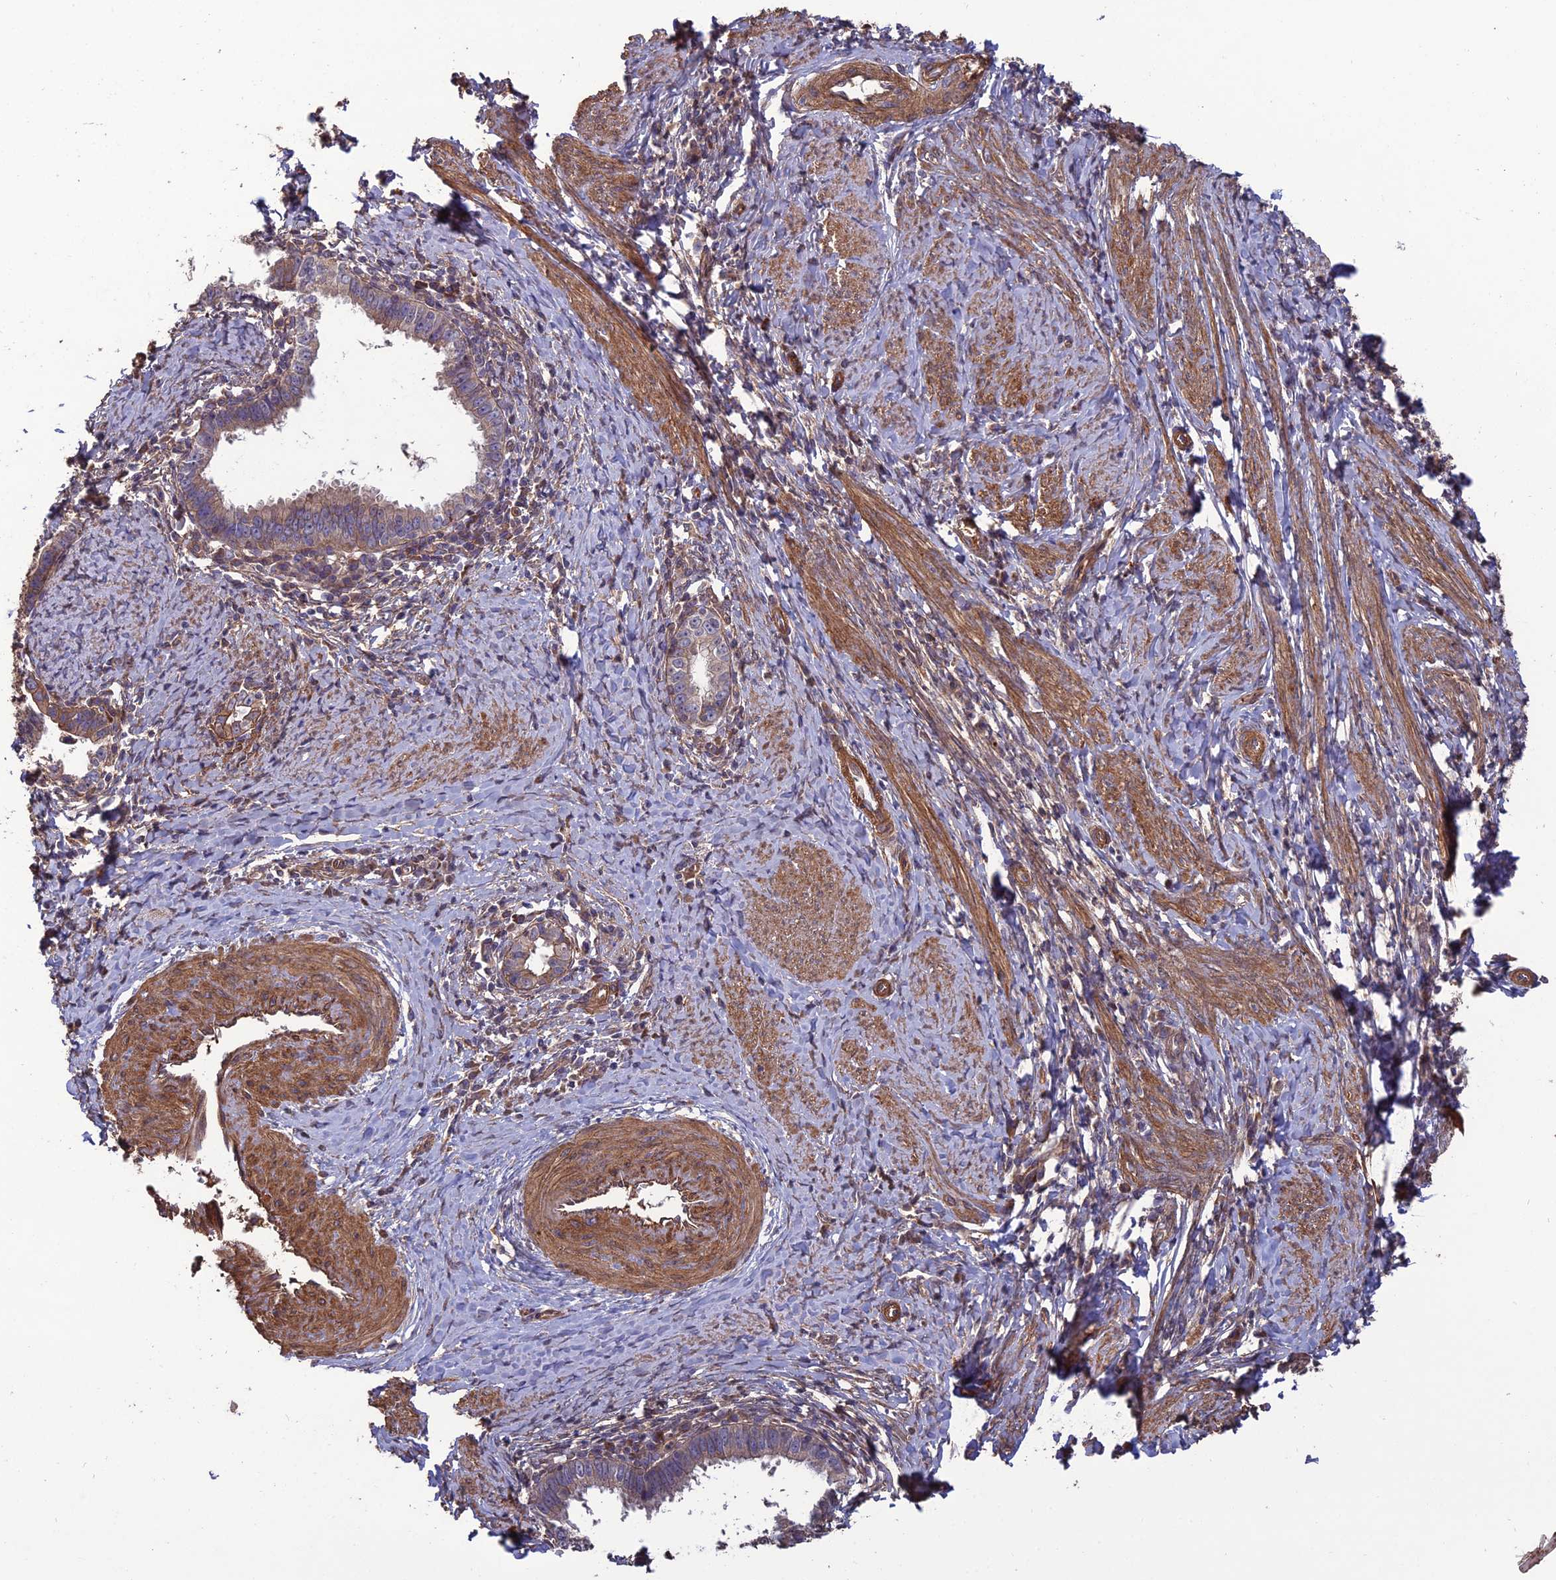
{"staining": {"intensity": "weak", "quantity": ">75%", "location": "cytoplasmic/membranous"}, "tissue": "cervical cancer", "cell_type": "Tumor cells", "image_type": "cancer", "snomed": [{"axis": "morphology", "description": "Adenocarcinoma, NOS"}, {"axis": "topography", "description": "Cervix"}], "caption": "The photomicrograph displays staining of cervical cancer, revealing weak cytoplasmic/membranous protein expression (brown color) within tumor cells.", "gene": "ATP6V0A2", "patient": {"sex": "female", "age": 36}}